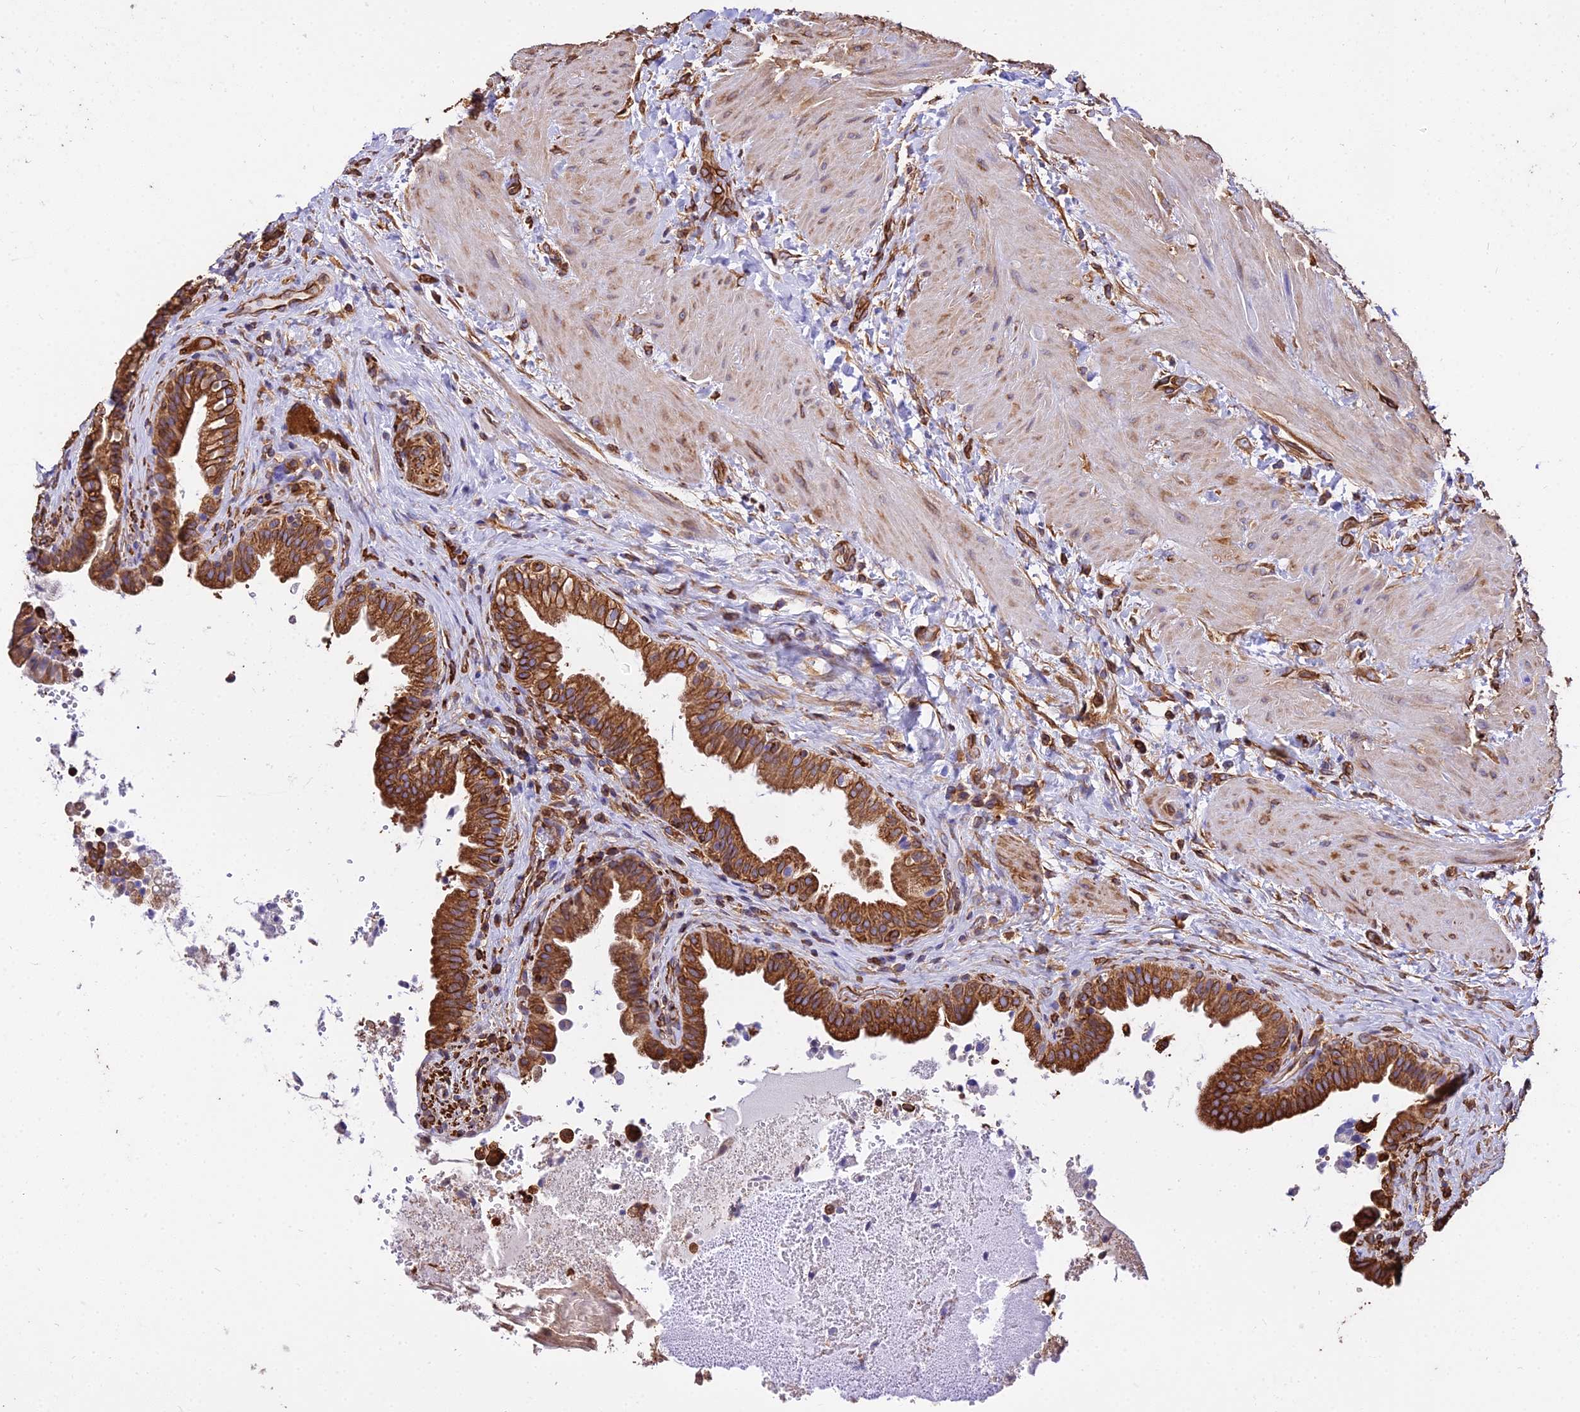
{"staining": {"intensity": "strong", "quantity": ">75%", "location": "cytoplasmic/membranous"}, "tissue": "gallbladder", "cell_type": "Glandular cells", "image_type": "normal", "snomed": [{"axis": "morphology", "description": "Normal tissue, NOS"}, {"axis": "topography", "description": "Gallbladder"}], "caption": "A high amount of strong cytoplasmic/membranous positivity is appreciated in about >75% of glandular cells in normal gallbladder. Immunohistochemistry stains the protein of interest in brown and the nuclei are stained blue.", "gene": "TUBA1A", "patient": {"sex": "male", "age": 24}}